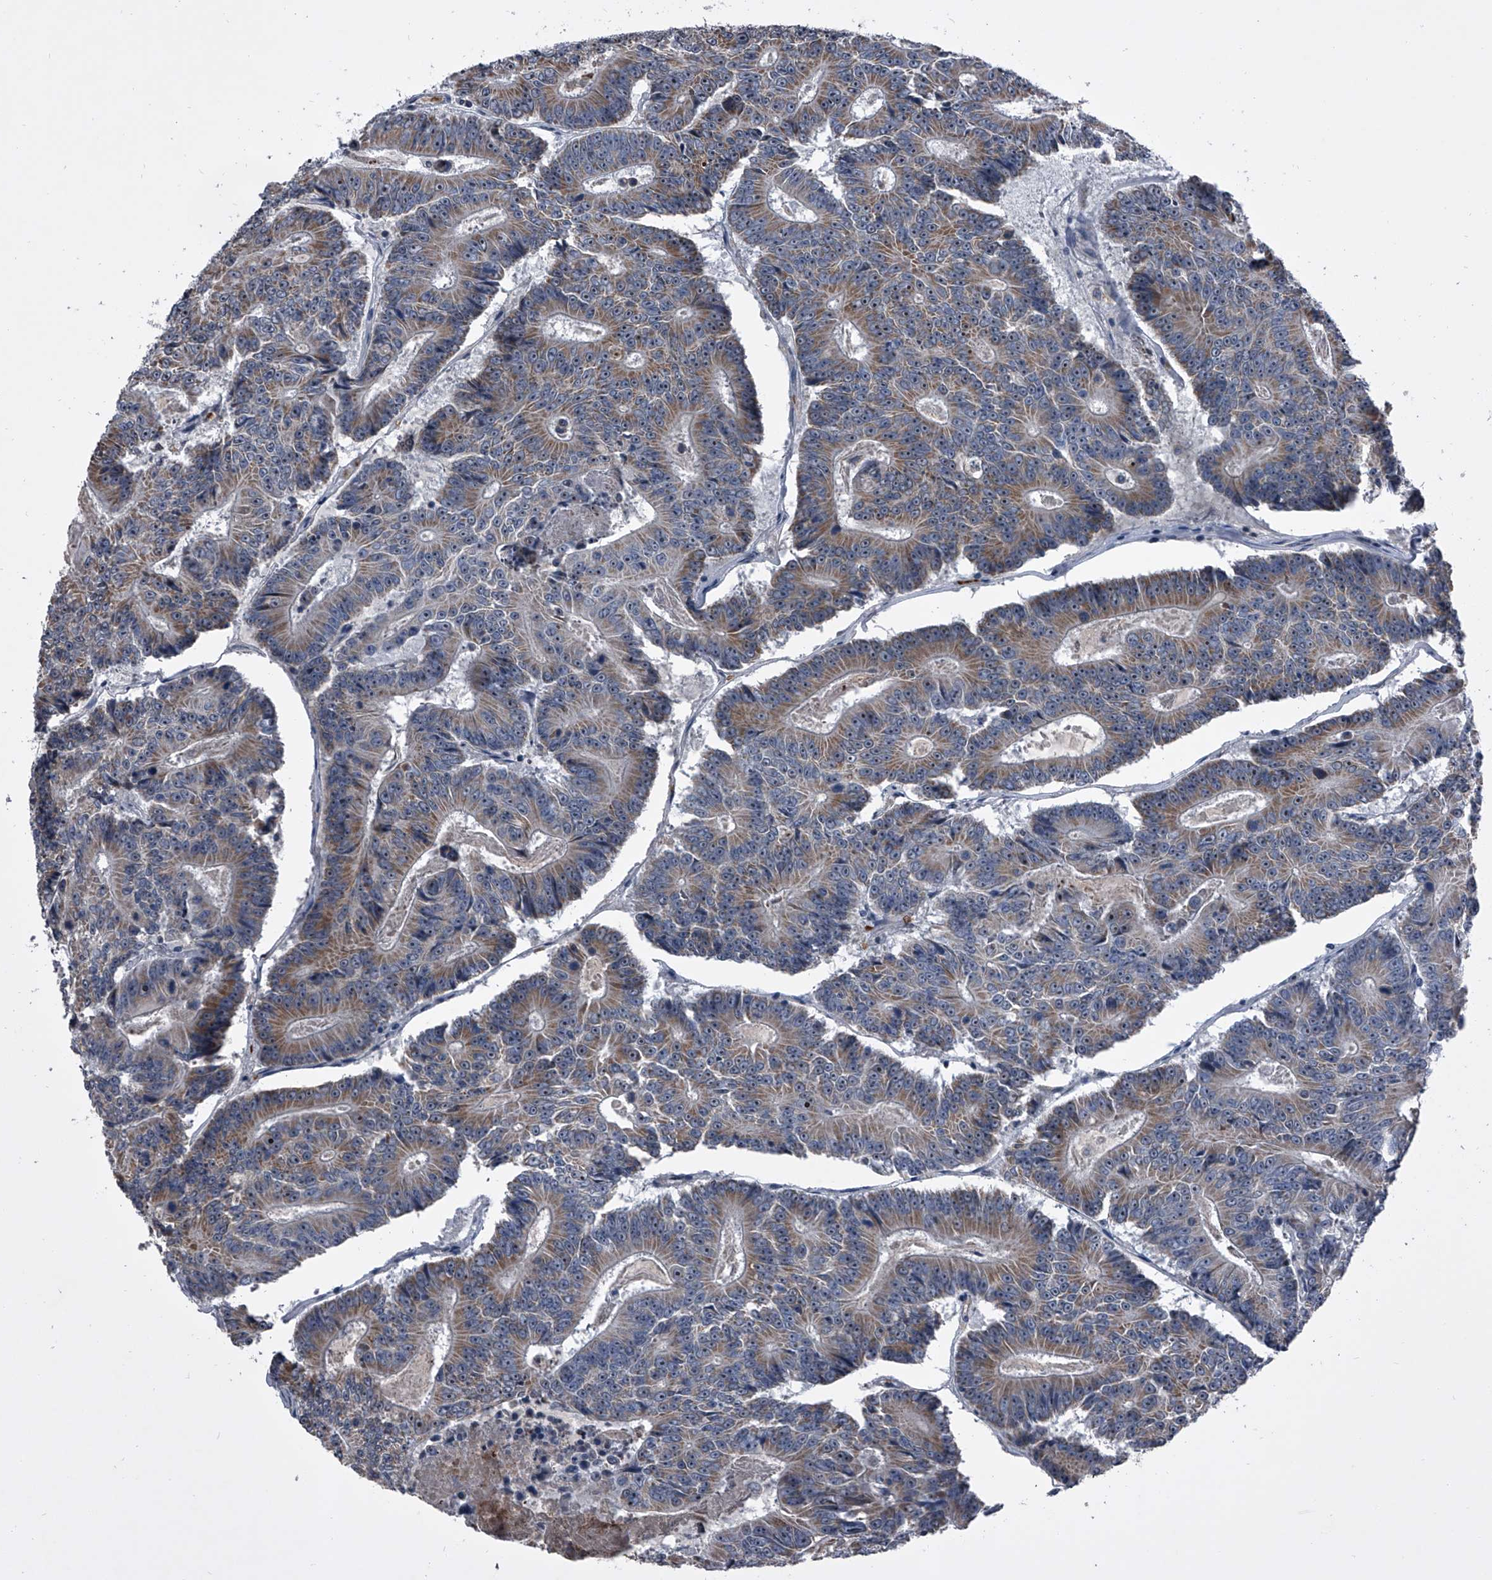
{"staining": {"intensity": "weak", "quantity": "25%-75%", "location": "cytoplasmic/membranous"}, "tissue": "colorectal cancer", "cell_type": "Tumor cells", "image_type": "cancer", "snomed": [{"axis": "morphology", "description": "Adenocarcinoma, NOS"}, {"axis": "topography", "description": "Colon"}], "caption": "The histopathology image demonstrates a brown stain indicating the presence of a protein in the cytoplasmic/membranous of tumor cells in adenocarcinoma (colorectal). (IHC, brightfield microscopy, high magnification).", "gene": "CEP85L", "patient": {"sex": "male", "age": 83}}